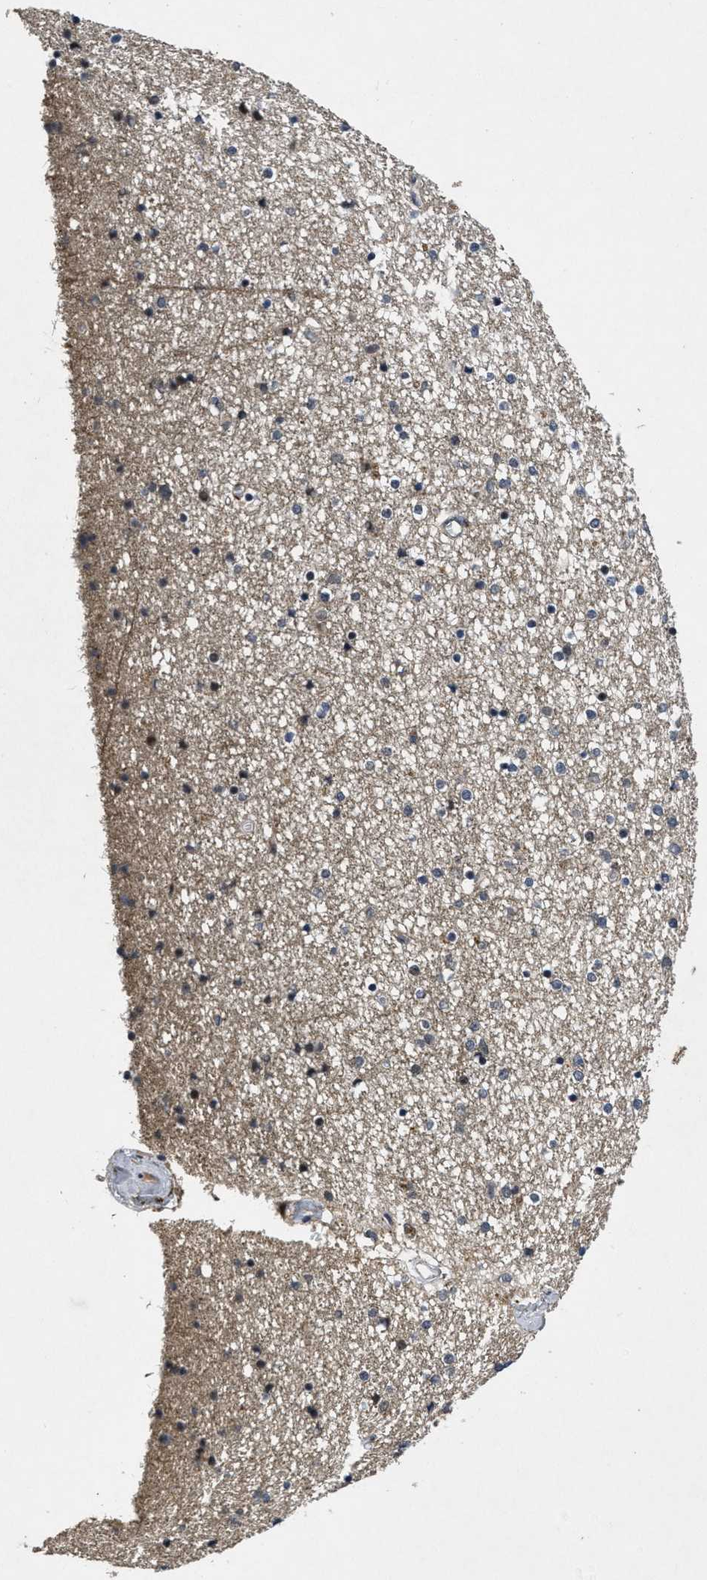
{"staining": {"intensity": "moderate", "quantity": "25%-75%", "location": "nuclear"}, "tissue": "caudate", "cell_type": "Glial cells", "image_type": "normal", "snomed": [{"axis": "morphology", "description": "Normal tissue, NOS"}, {"axis": "topography", "description": "Lateral ventricle wall"}], "caption": "Unremarkable caudate displays moderate nuclear positivity in approximately 25%-75% of glial cells, visualized by immunohistochemistry. Ihc stains the protein of interest in brown and the nuclei are stained blue.", "gene": "PAPOLG", "patient": {"sex": "female", "age": 54}}